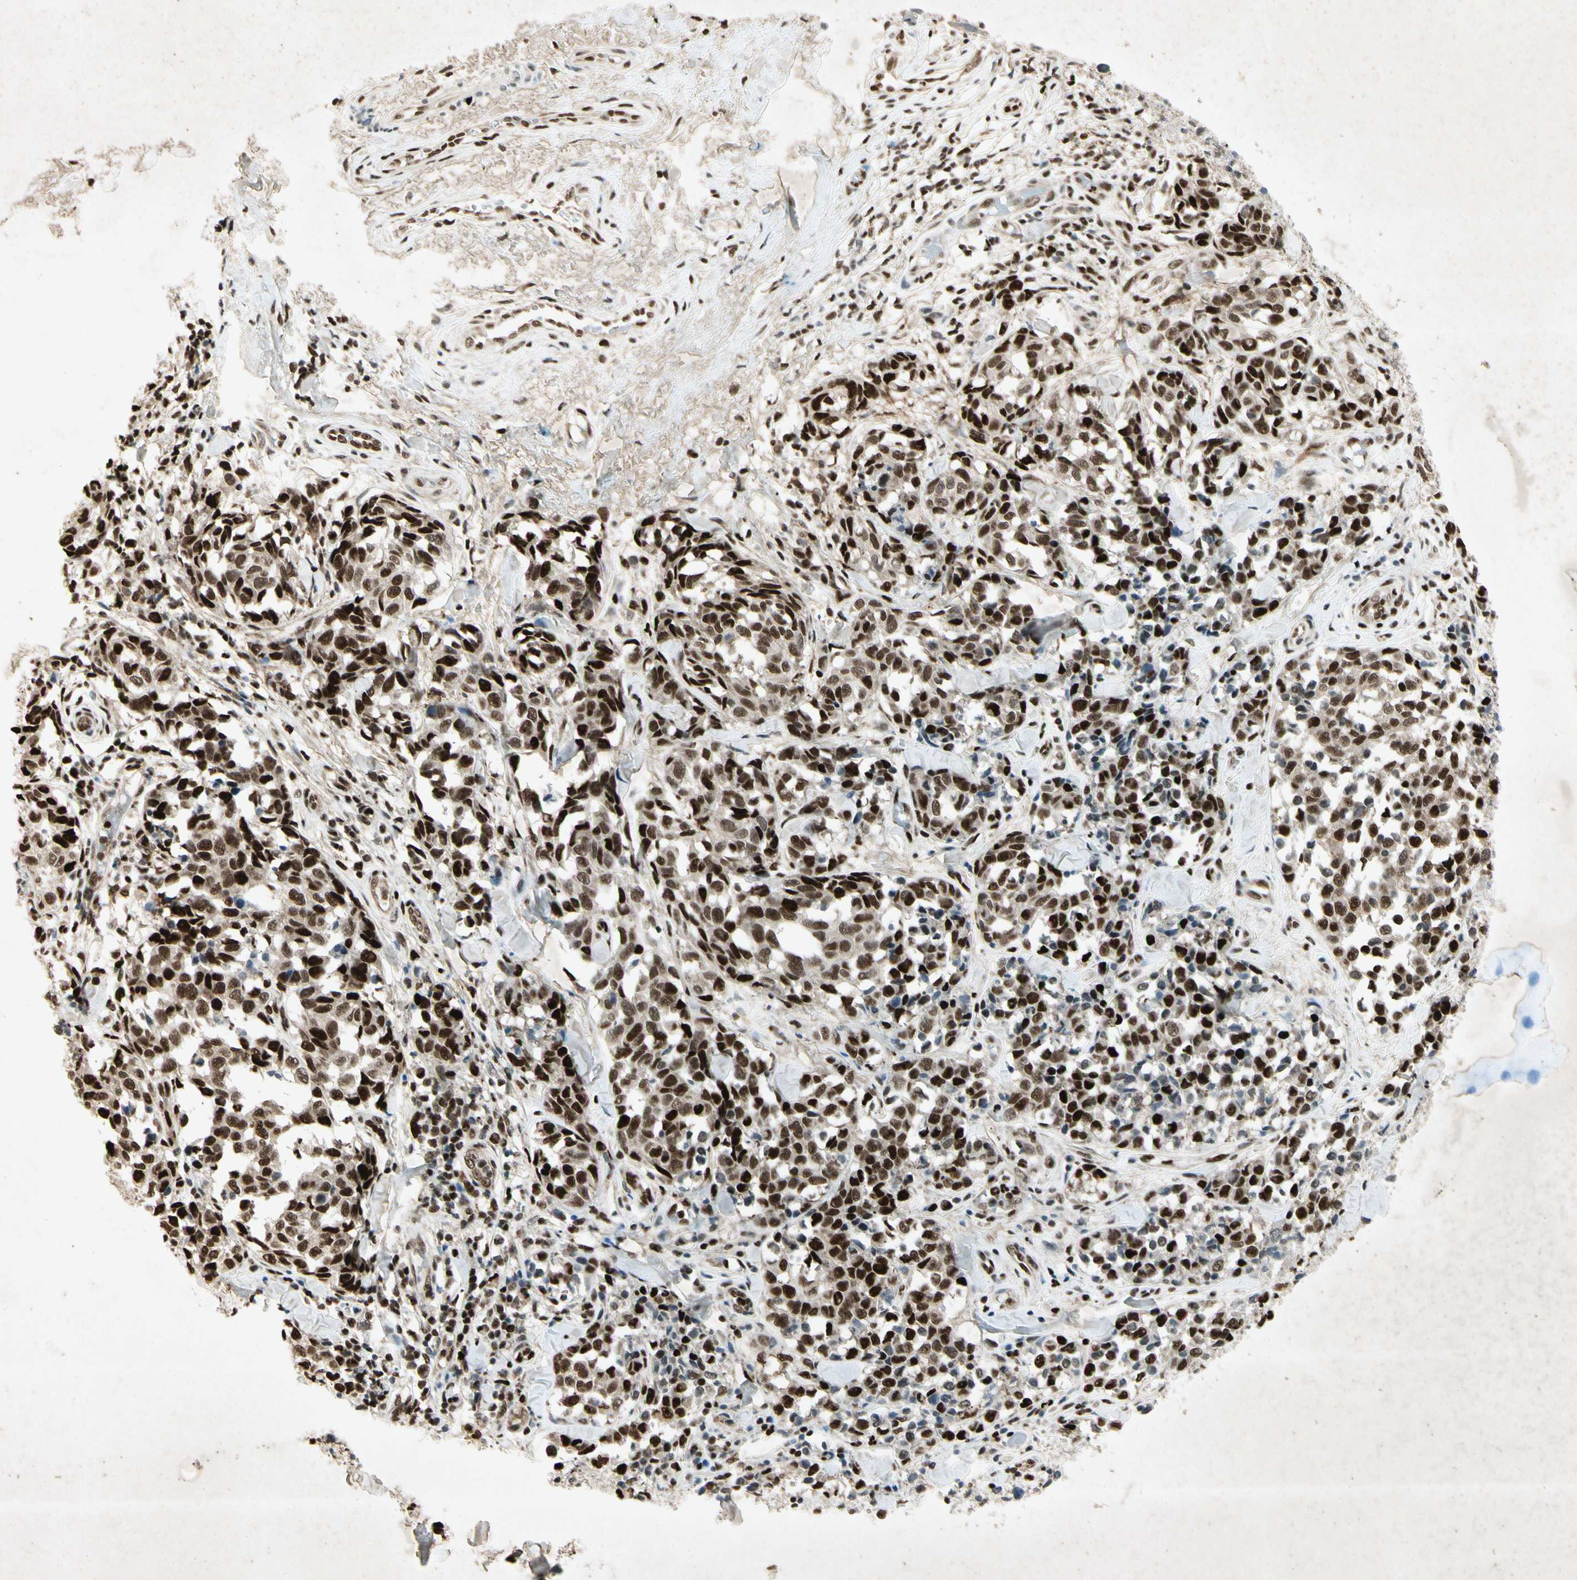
{"staining": {"intensity": "strong", "quantity": ">75%", "location": "nuclear"}, "tissue": "melanoma", "cell_type": "Tumor cells", "image_type": "cancer", "snomed": [{"axis": "morphology", "description": "Malignant melanoma, NOS"}, {"axis": "topography", "description": "Skin"}], "caption": "The photomicrograph reveals immunohistochemical staining of melanoma. There is strong nuclear staining is identified in about >75% of tumor cells. Ihc stains the protein of interest in brown and the nuclei are stained blue.", "gene": "RNF43", "patient": {"sex": "female", "age": 64}}